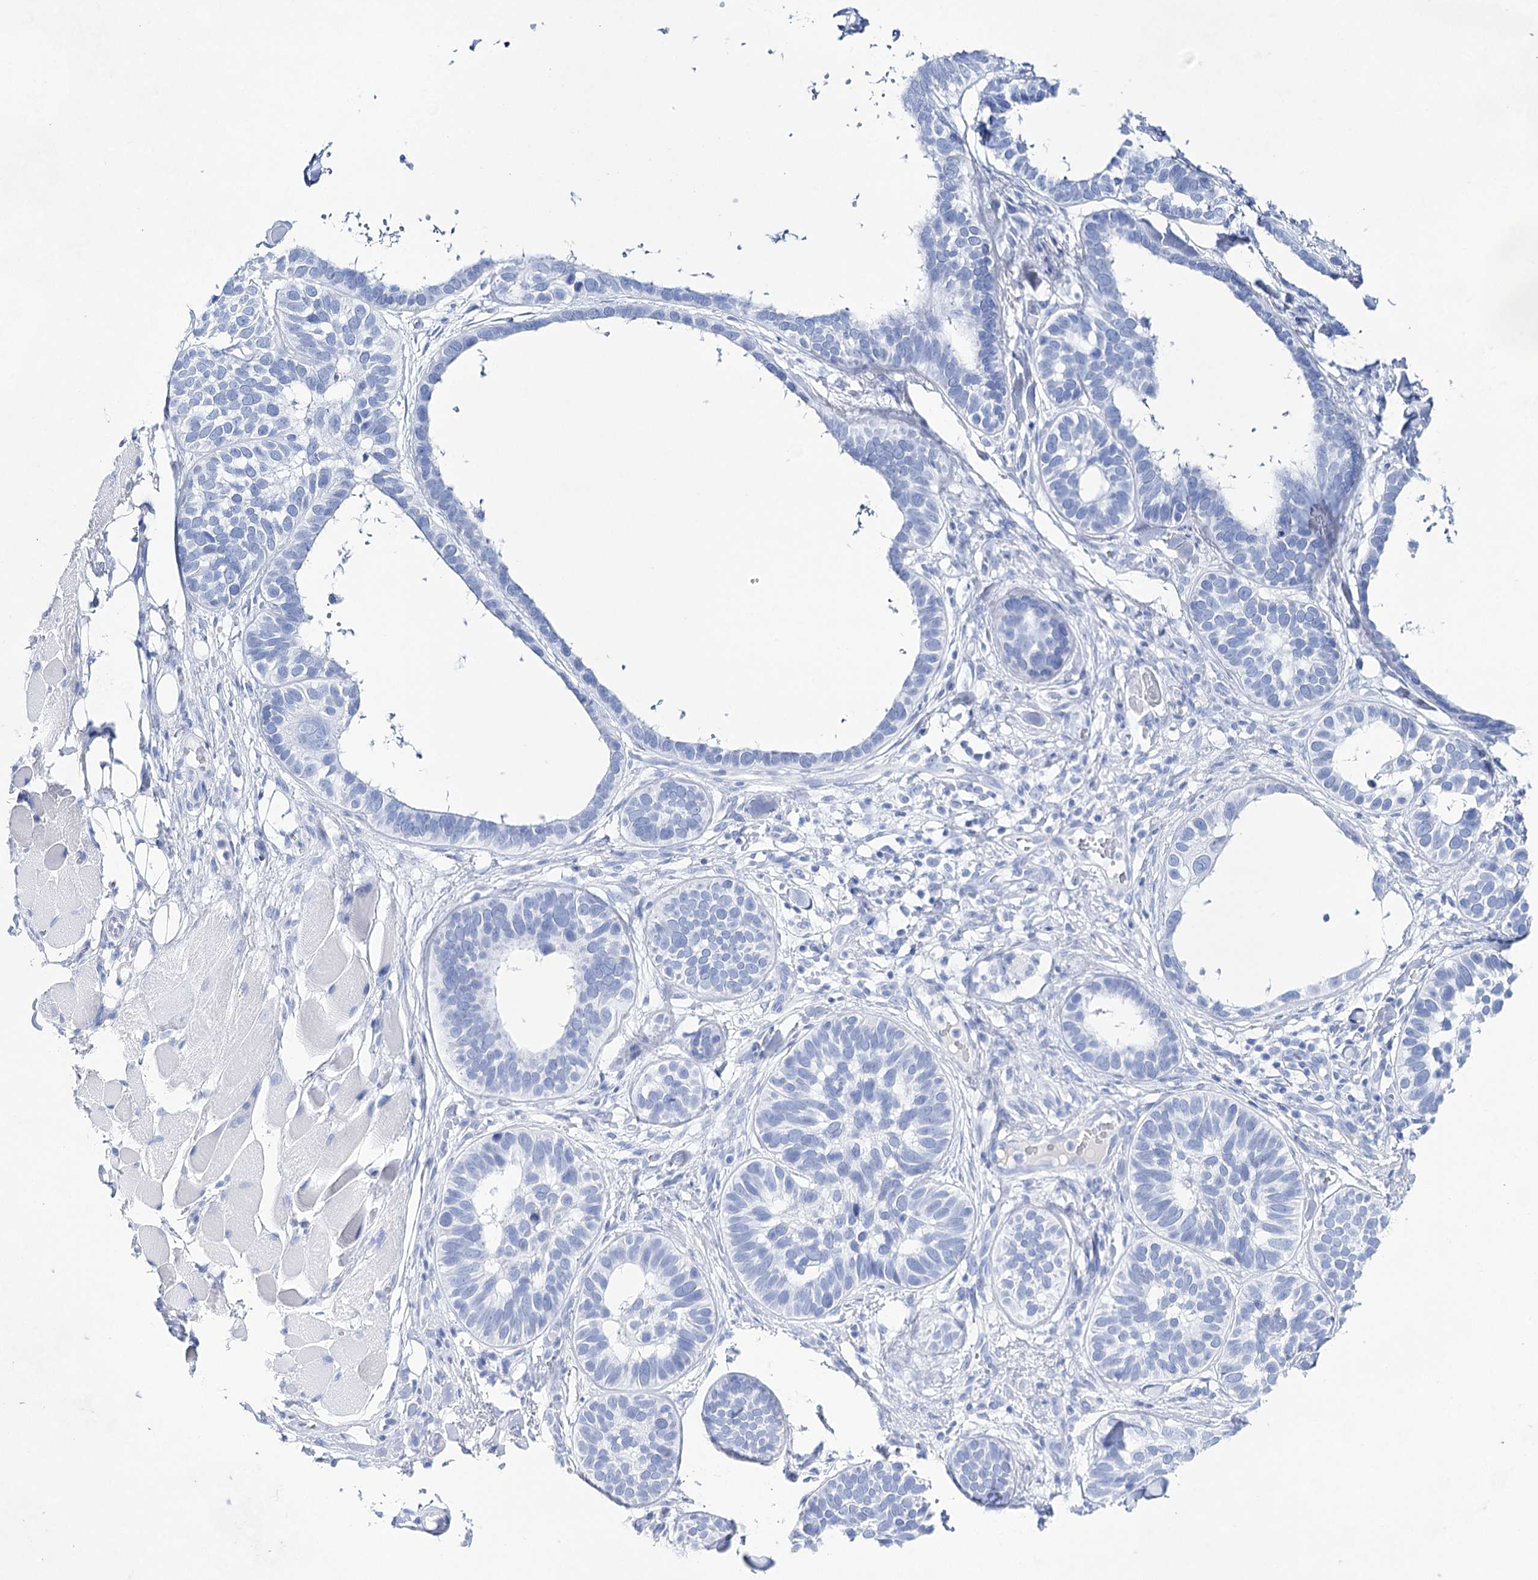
{"staining": {"intensity": "negative", "quantity": "none", "location": "none"}, "tissue": "skin cancer", "cell_type": "Tumor cells", "image_type": "cancer", "snomed": [{"axis": "morphology", "description": "Basal cell carcinoma"}, {"axis": "topography", "description": "Skin"}], "caption": "Tumor cells are negative for brown protein staining in skin cancer (basal cell carcinoma). Brightfield microscopy of immunohistochemistry stained with DAB (3,3'-diaminobenzidine) (brown) and hematoxylin (blue), captured at high magnification.", "gene": "LALBA", "patient": {"sex": "male", "age": 62}}